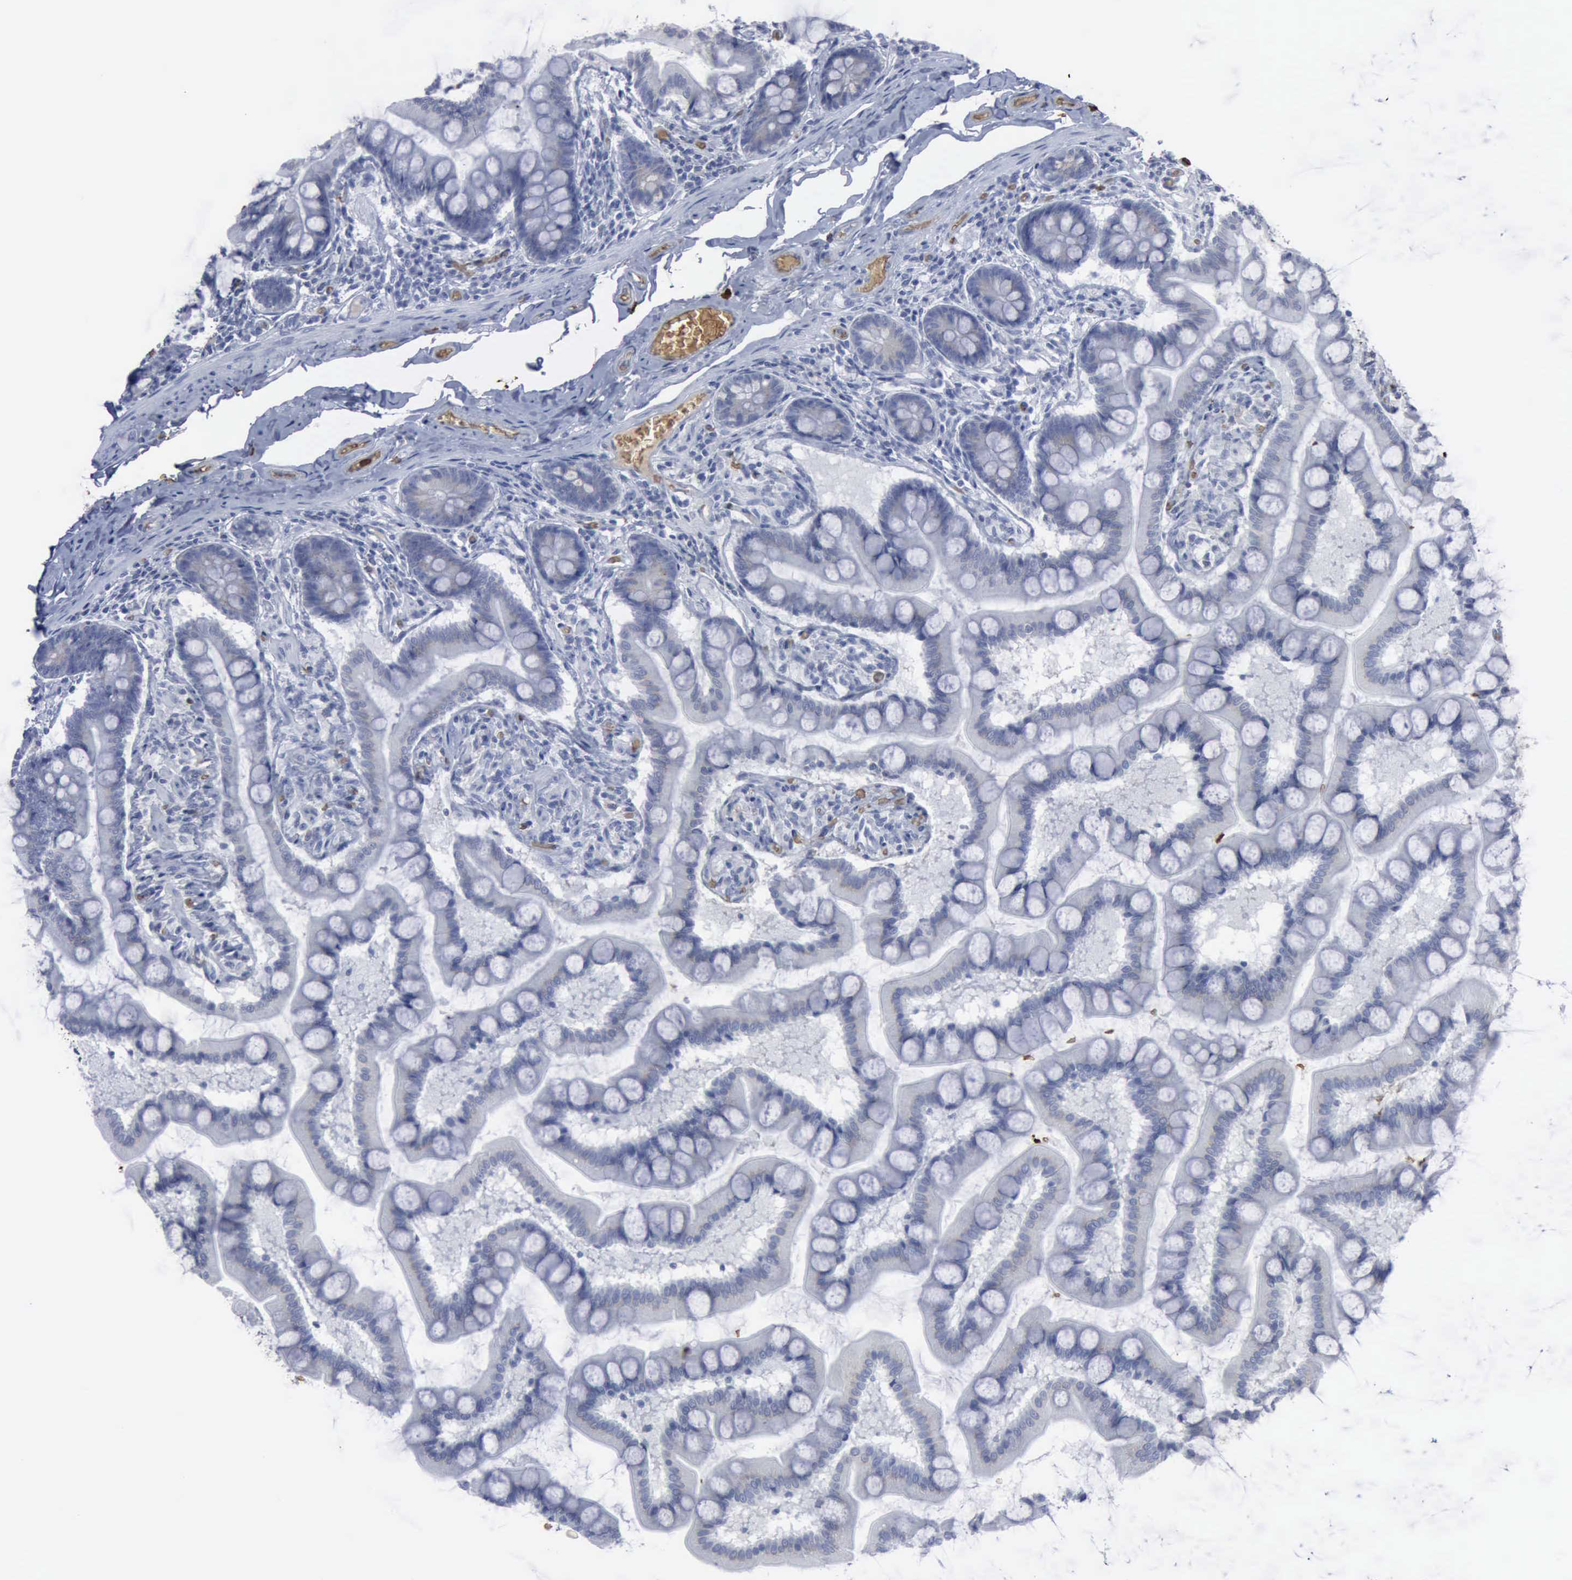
{"staining": {"intensity": "moderate", "quantity": "25%-75%", "location": "cytoplasmic/membranous"}, "tissue": "small intestine", "cell_type": "Glandular cells", "image_type": "normal", "snomed": [{"axis": "morphology", "description": "Normal tissue, NOS"}, {"axis": "topography", "description": "Small intestine"}], "caption": "A brown stain highlights moderate cytoplasmic/membranous expression of a protein in glandular cells of normal human small intestine. (Brightfield microscopy of DAB IHC at high magnification).", "gene": "TGFB1", "patient": {"sex": "male", "age": 41}}